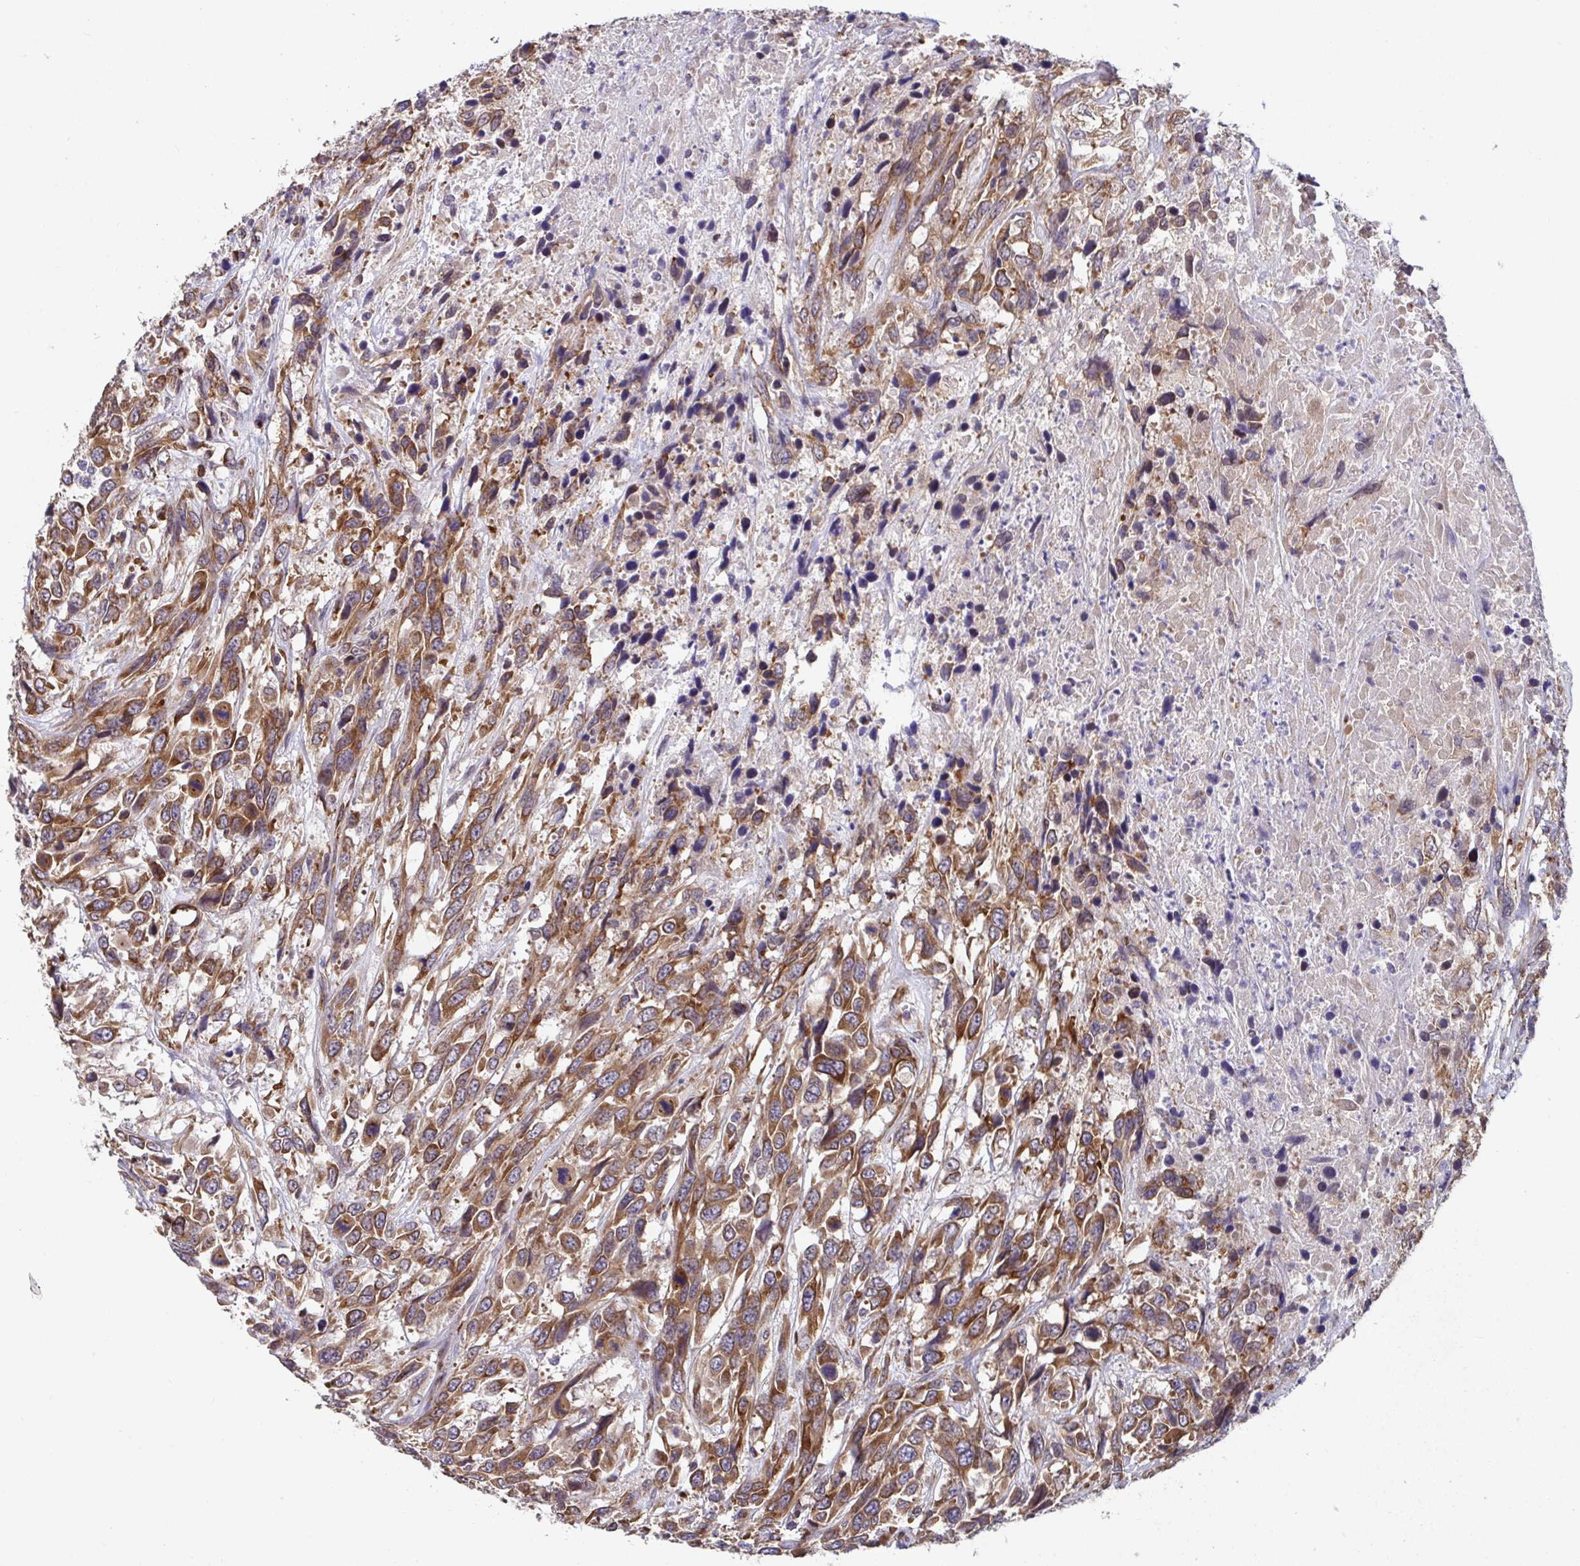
{"staining": {"intensity": "moderate", "quantity": ">75%", "location": "cytoplasmic/membranous"}, "tissue": "urothelial cancer", "cell_type": "Tumor cells", "image_type": "cancer", "snomed": [{"axis": "morphology", "description": "Urothelial carcinoma, High grade"}, {"axis": "topography", "description": "Urinary bladder"}], "caption": "Human urothelial cancer stained with a brown dye reveals moderate cytoplasmic/membranous positive staining in about >75% of tumor cells.", "gene": "ATP5MJ", "patient": {"sex": "female", "age": 70}}